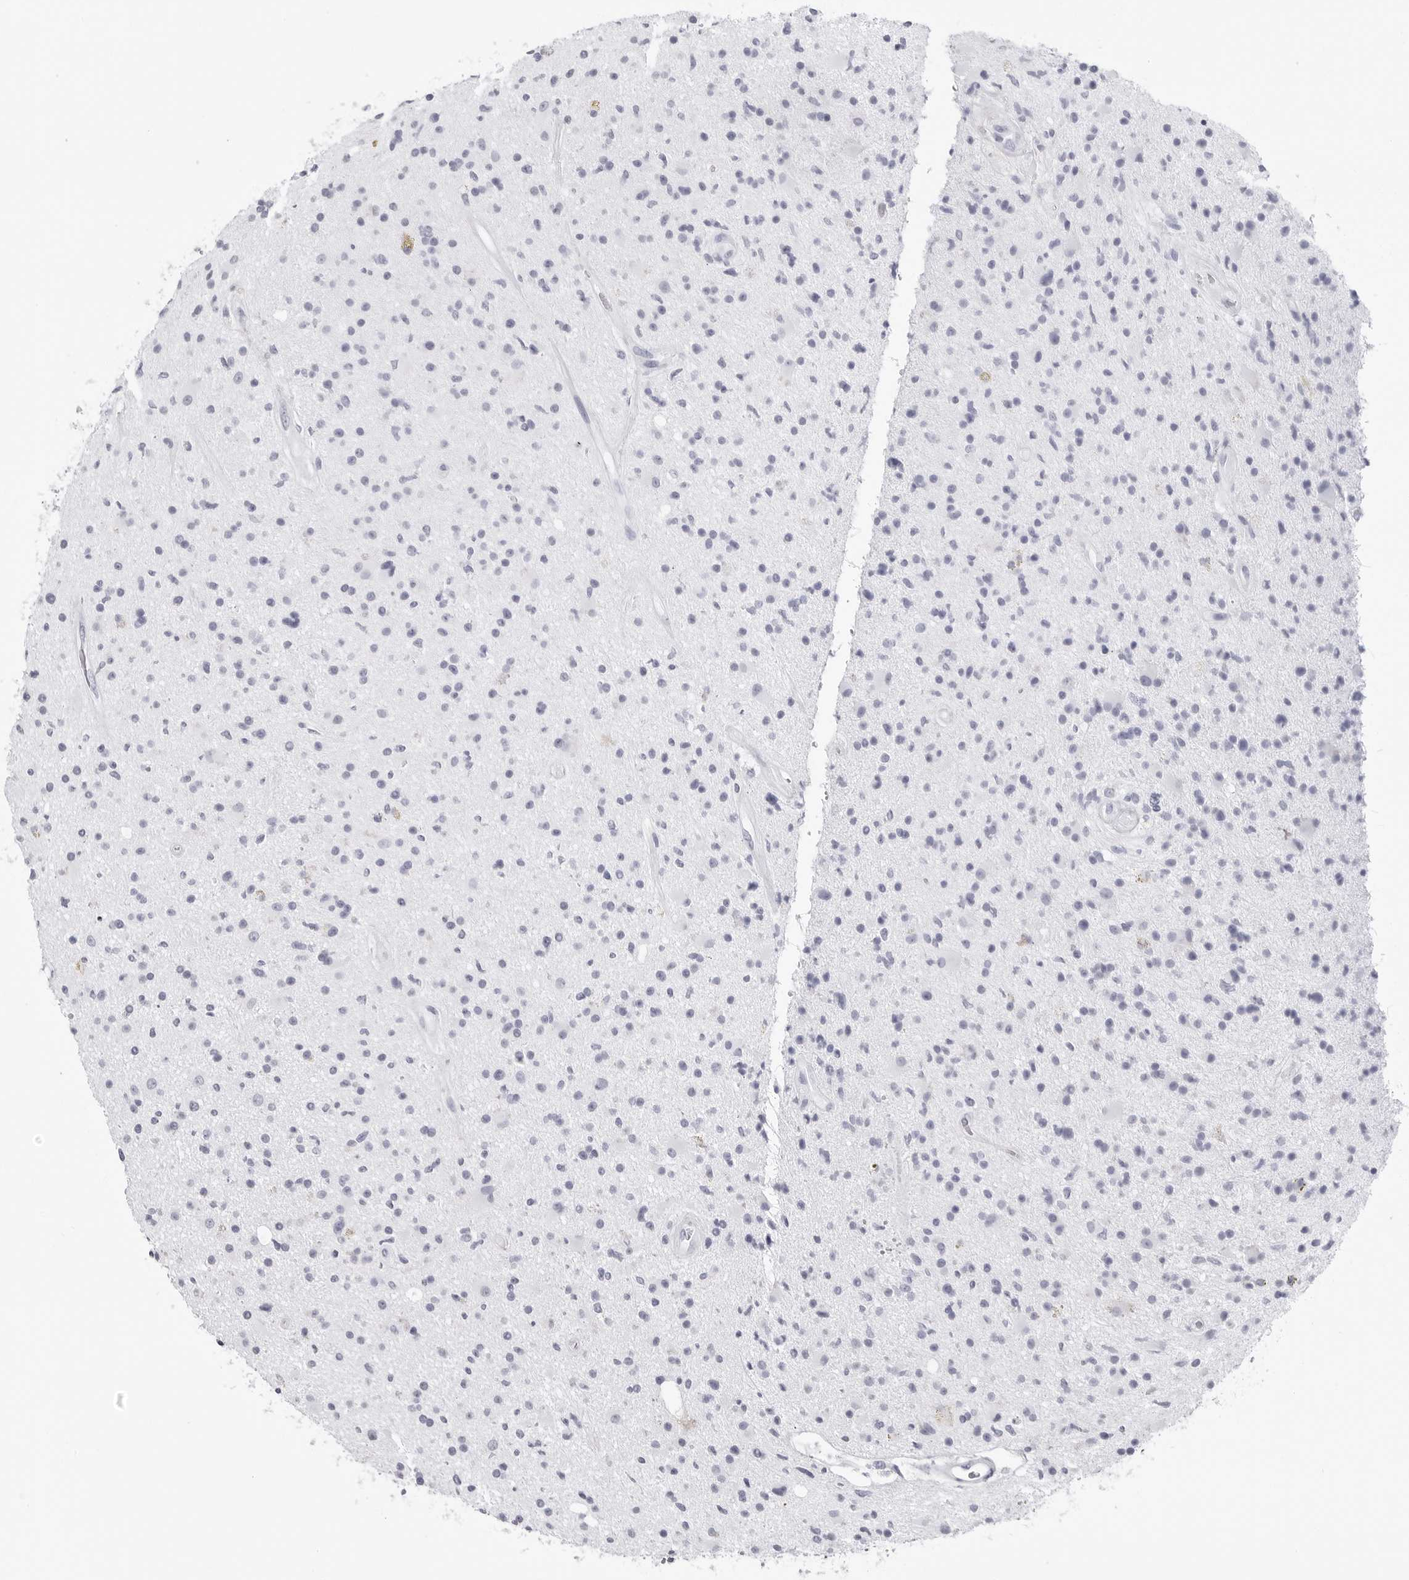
{"staining": {"intensity": "negative", "quantity": "none", "location": "none"}, "tissue": "glioma", "cell_type": "Tumor cells", "image_type": "cancer", "snomed": [{"axis": "morphology", "description": "Glioma, malignant, High grade"}, {"axis": "topography", "description": "Brain"}], "caption": "Tumor cells are negative for protein expression in human glioma.", "gene": "CST2", "patient": {"sex": "male", "age": 33}}